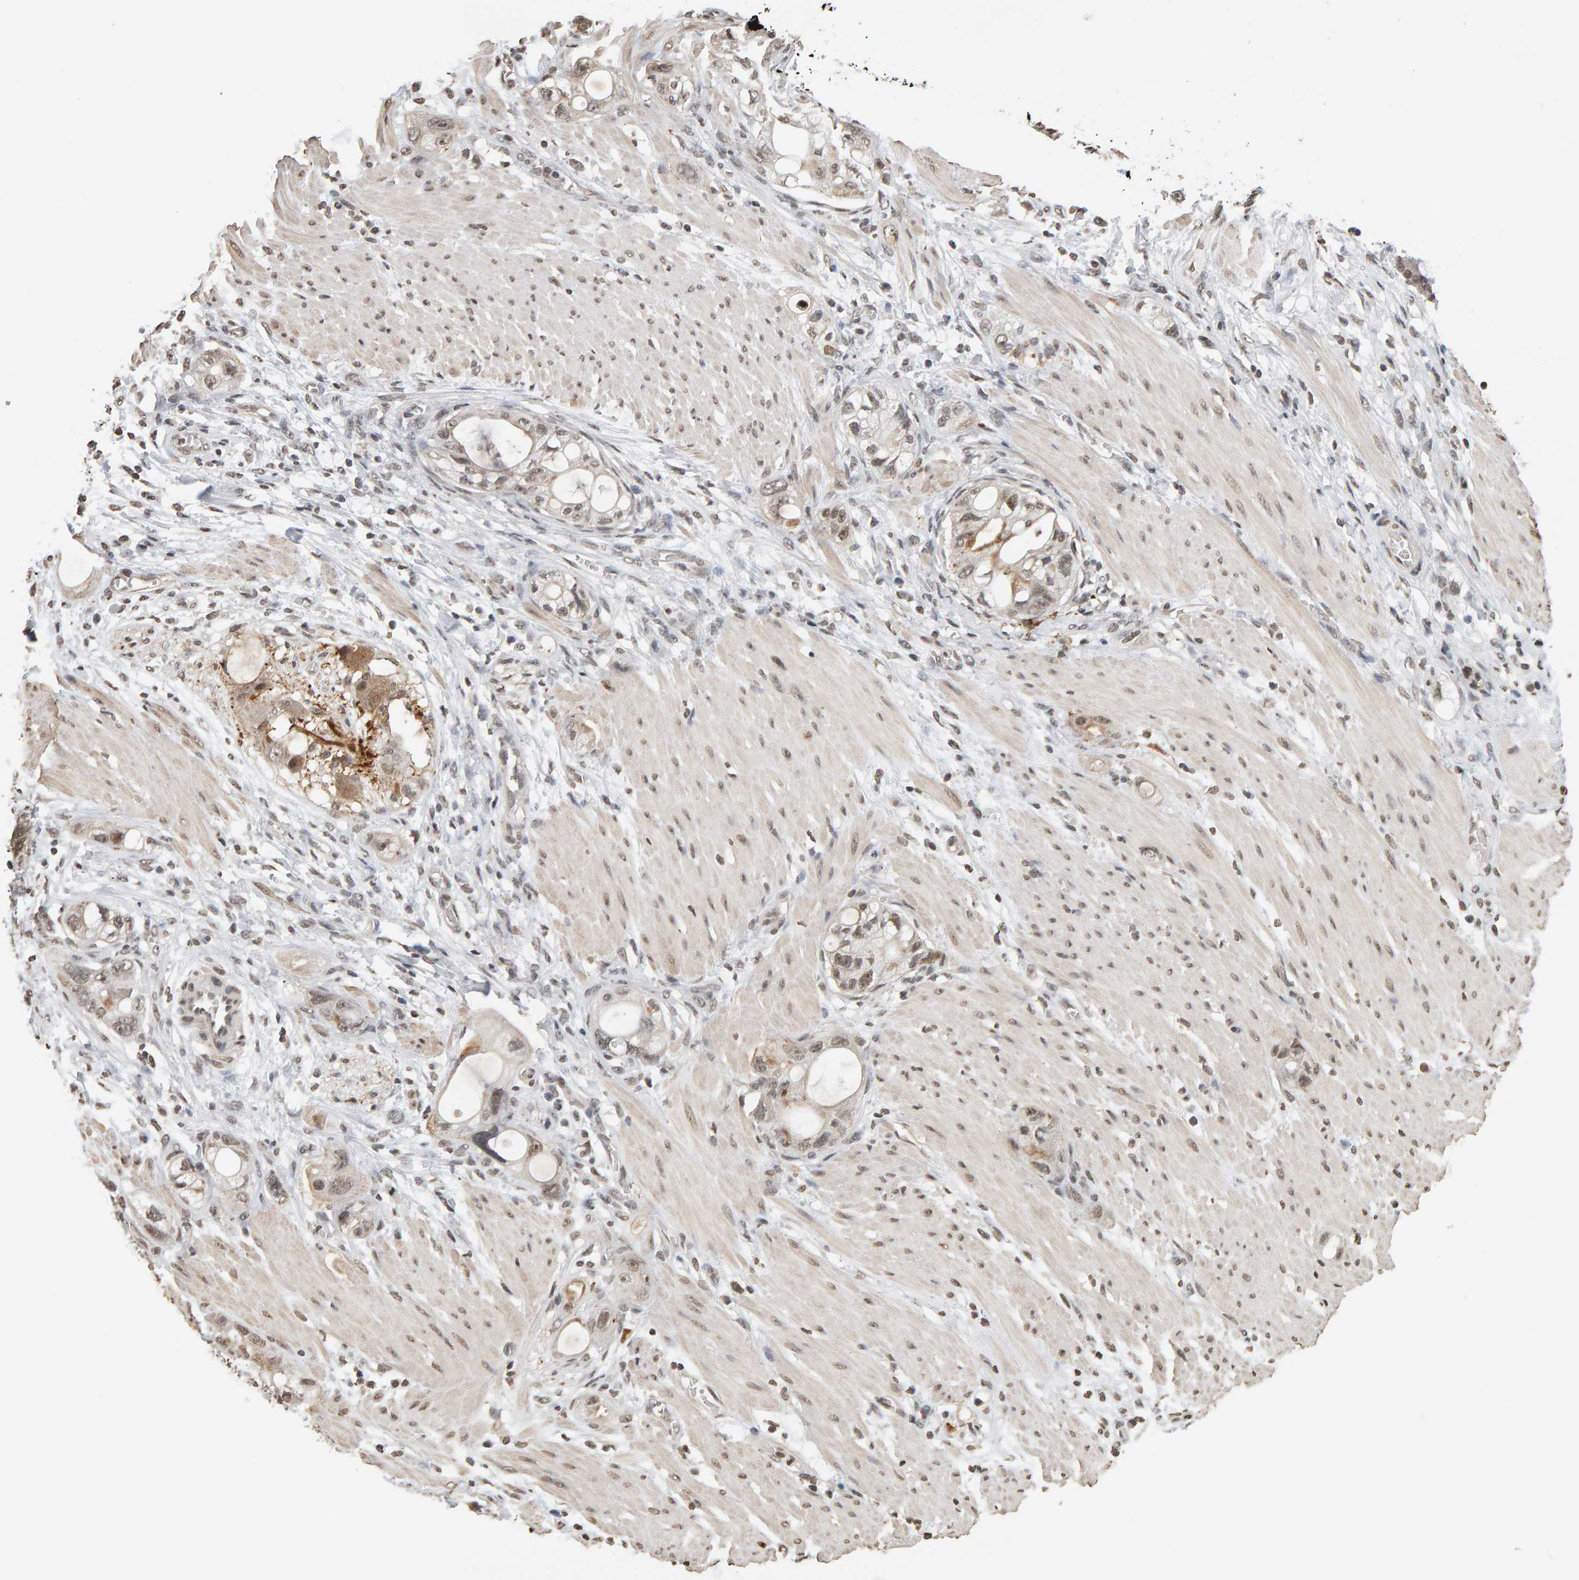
{"staining": {"intensity": "weak", "quantity": ">75%", "location": "nuclear"}, "tissue": "stomach cancer", "cell_type": "Tumor cells", "image_type": "cancer", "snomed": [{"axis": "morphology", "description": "Adenocarcinoma, NOS"}, {"axis": "topography", "description": "Stomach"}, {"axis": "topography", "description": "Stomach, lower"}], "caption": "Protein expression analysis of human stomach cancer reveals weak nuclear expression in about >75% of tumor cells.", "gene": "AFF4", "patient": {"sex": "female", "age": 48}}